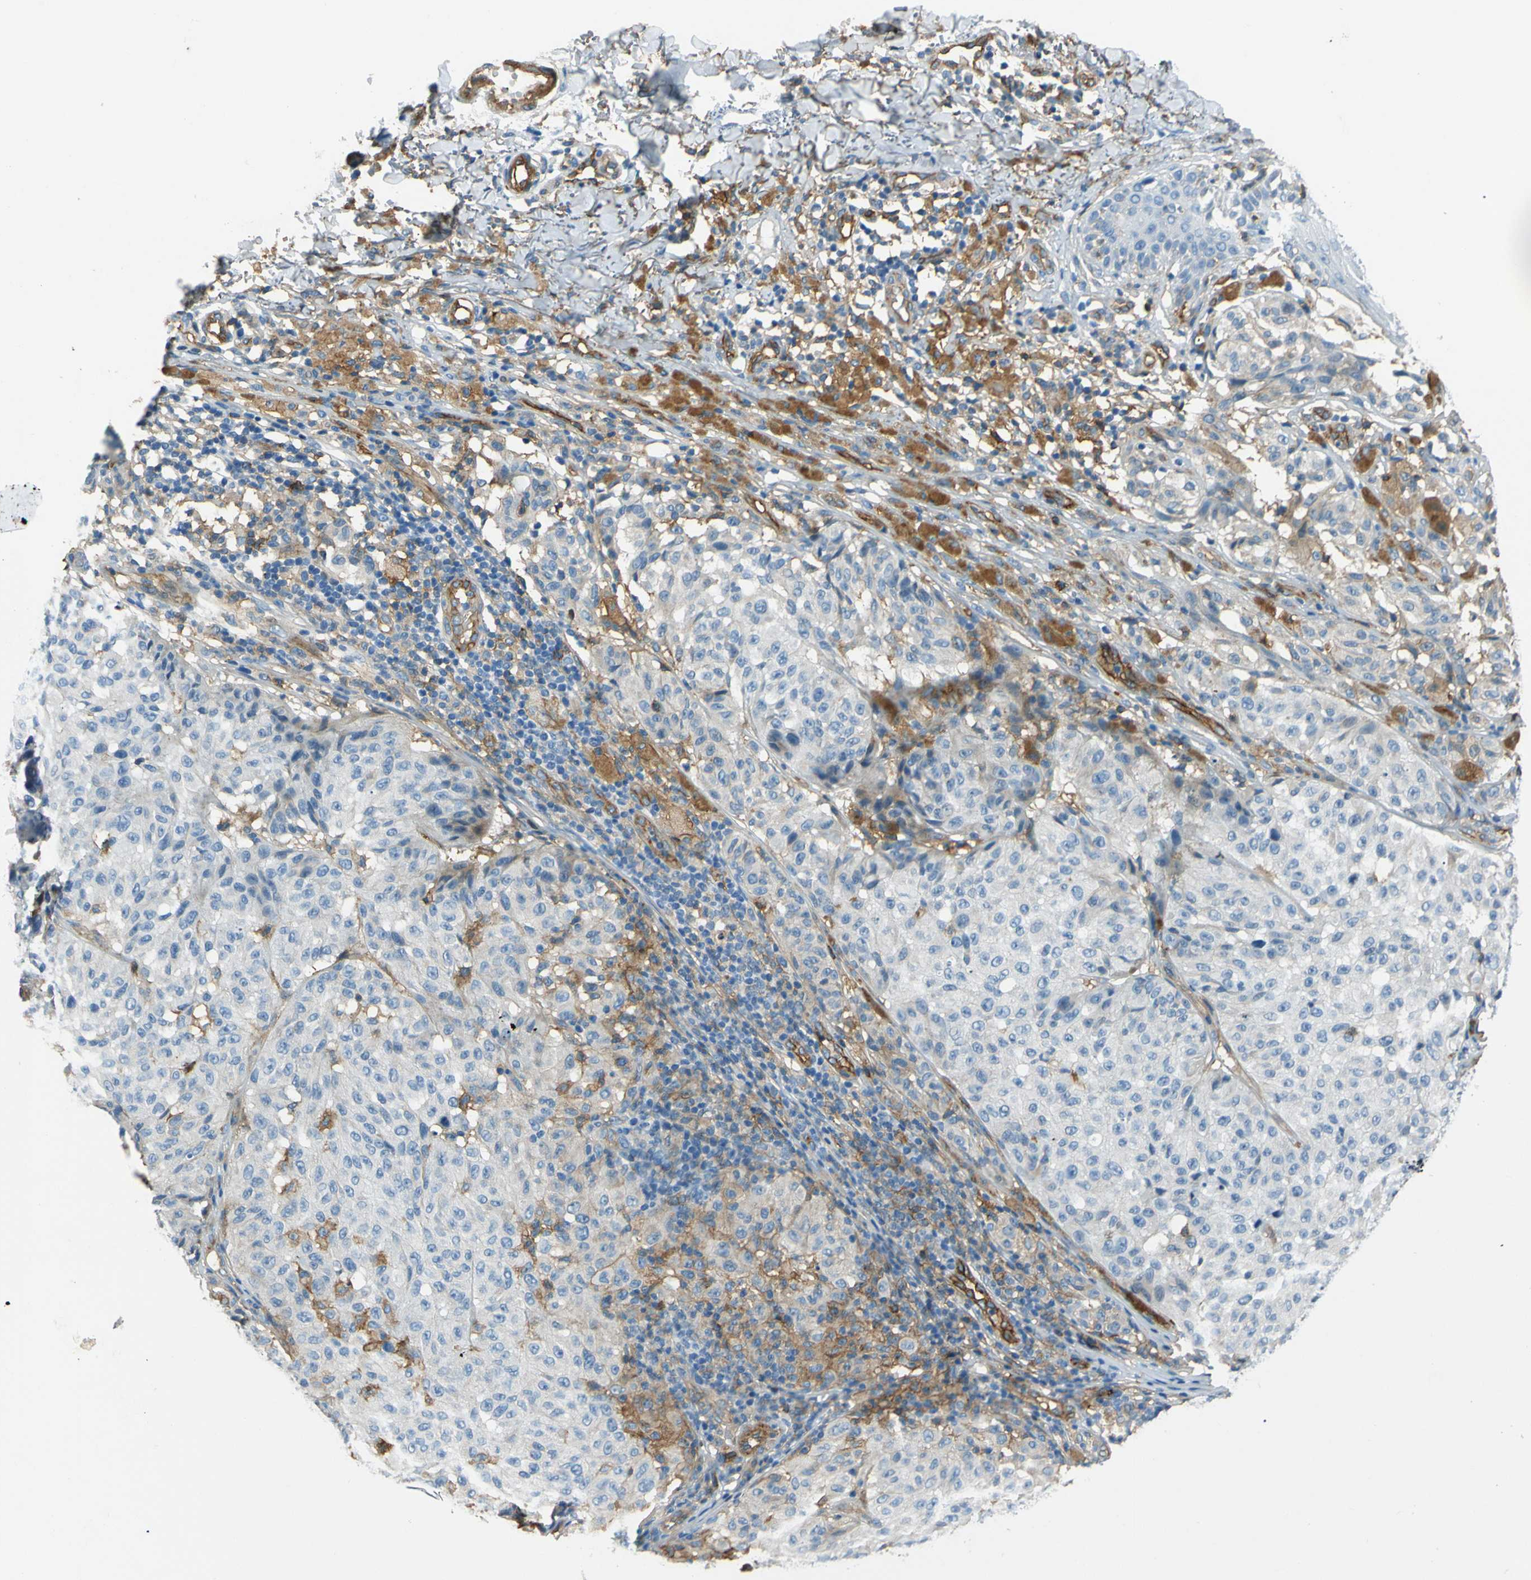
{"staining": {"intensity": "negative", "quantity": "none", "location": "none"}, "tissue": "melanoma", "cell_type": "Tumor cells", "image_type": "cancer", "snomed": [{"axis": "morphology", "description": "Malignant melanoma, NOS"}, {"axis": "topography", "description": "Skin"}], "caption": "Tumor cells show no significant protein positivity in melanoma. Brightfield microscopy of IHC stained with DAB (brown) and hematoxylin (blue), captured at high magnification.", "gene": "ENTPD1", "patient": {"sex": "female", "age": 46}}